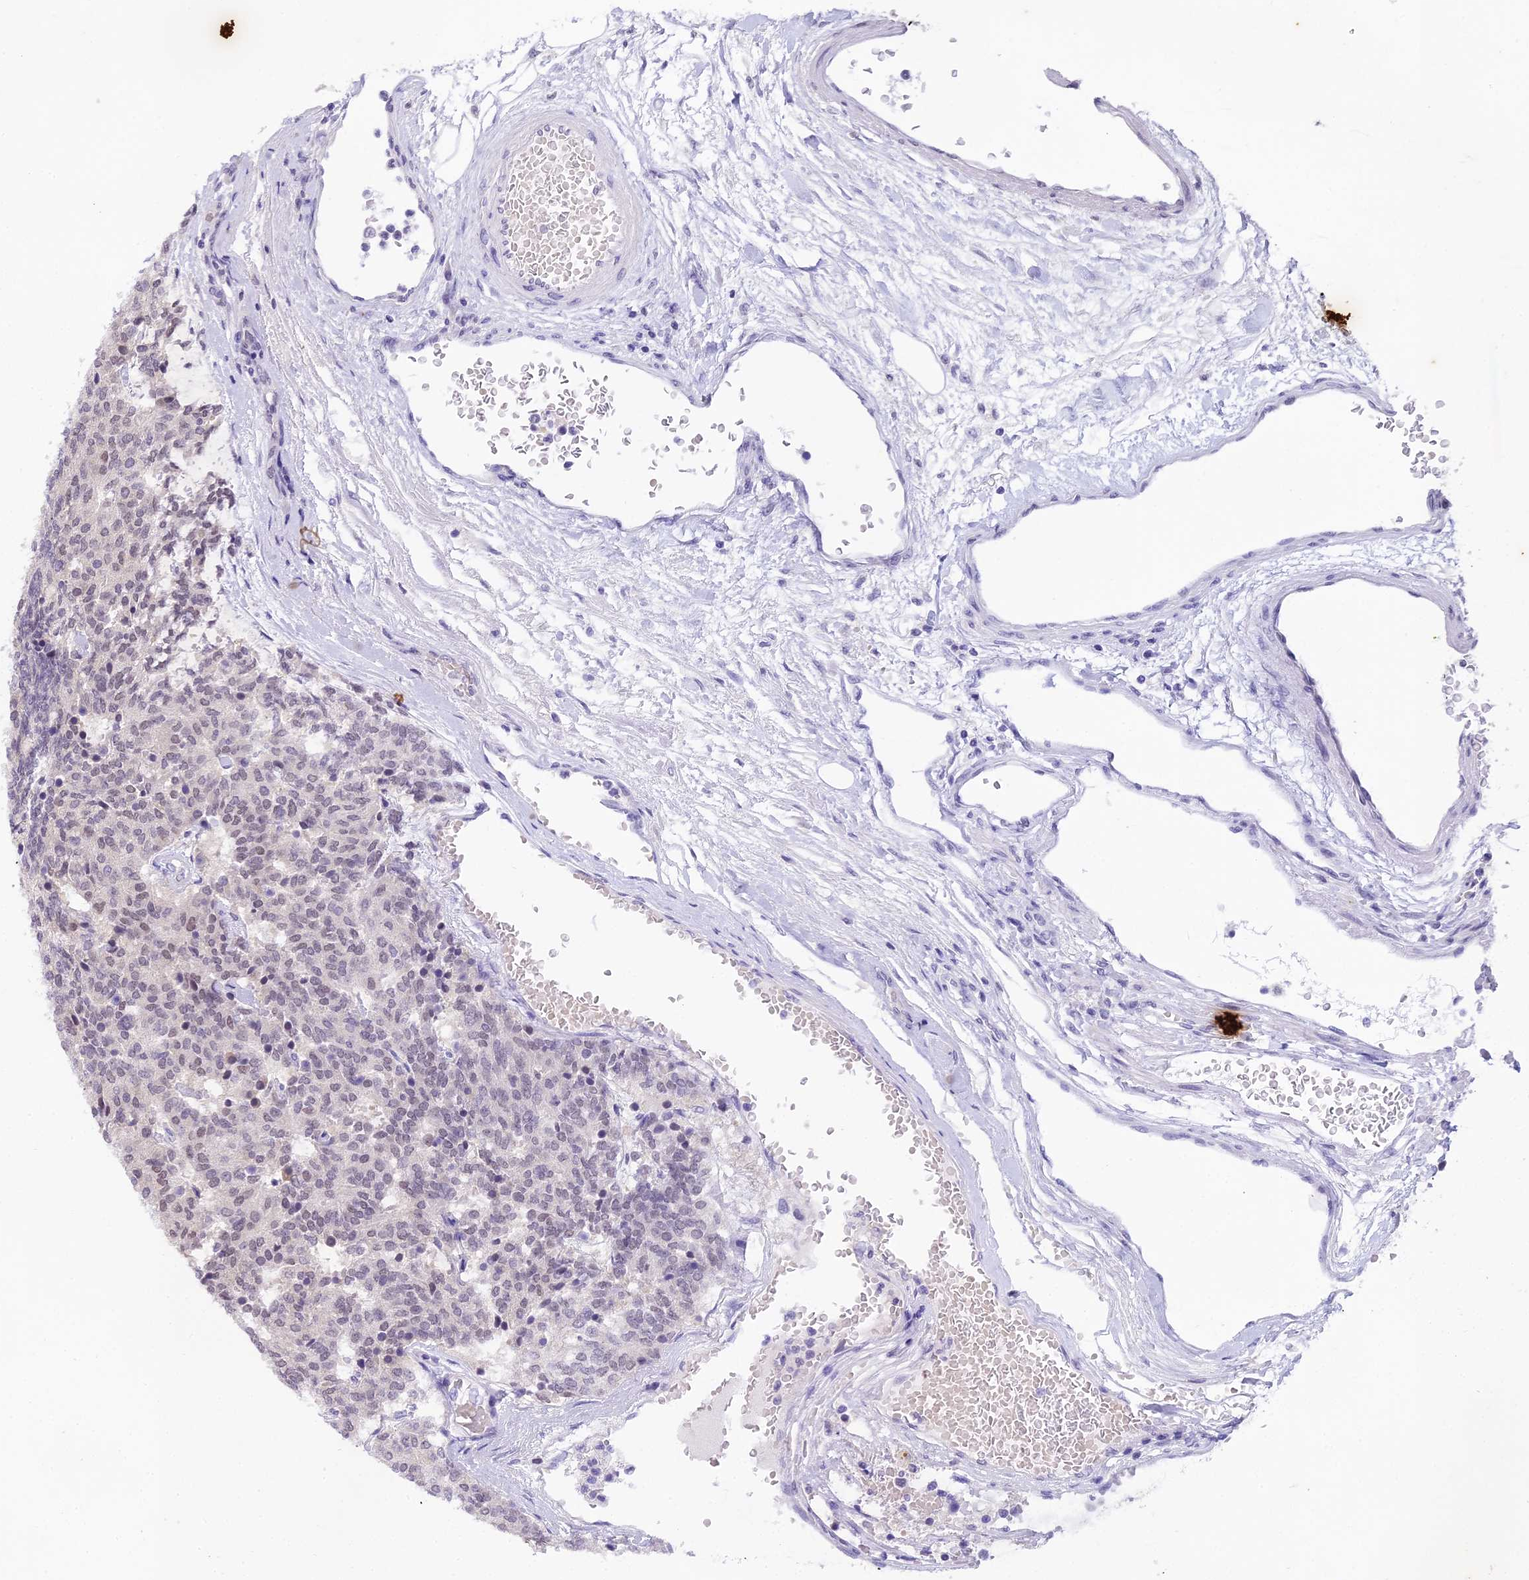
{"staining": {"intensity": "weak", "quantity": "25%-75%", "location": "nuclear"}, "tissue": "carcinoid", "cell_type": "Tumor cells", "image_type": "cancer", "snomed": [{"axis": "morphology", "description": "Carcinoid, malignant, NOS"}, {"axis": "topography", "description": "Pancreas"}], "caption": "Carcinoid (malignant) was stained to show a protein in brown. There is low levels of weak nuclear positivity in approximately 25%-75% of tumor cells.", "gene": "MAT2A", "patient": {"sex": "female", "age": 54}}